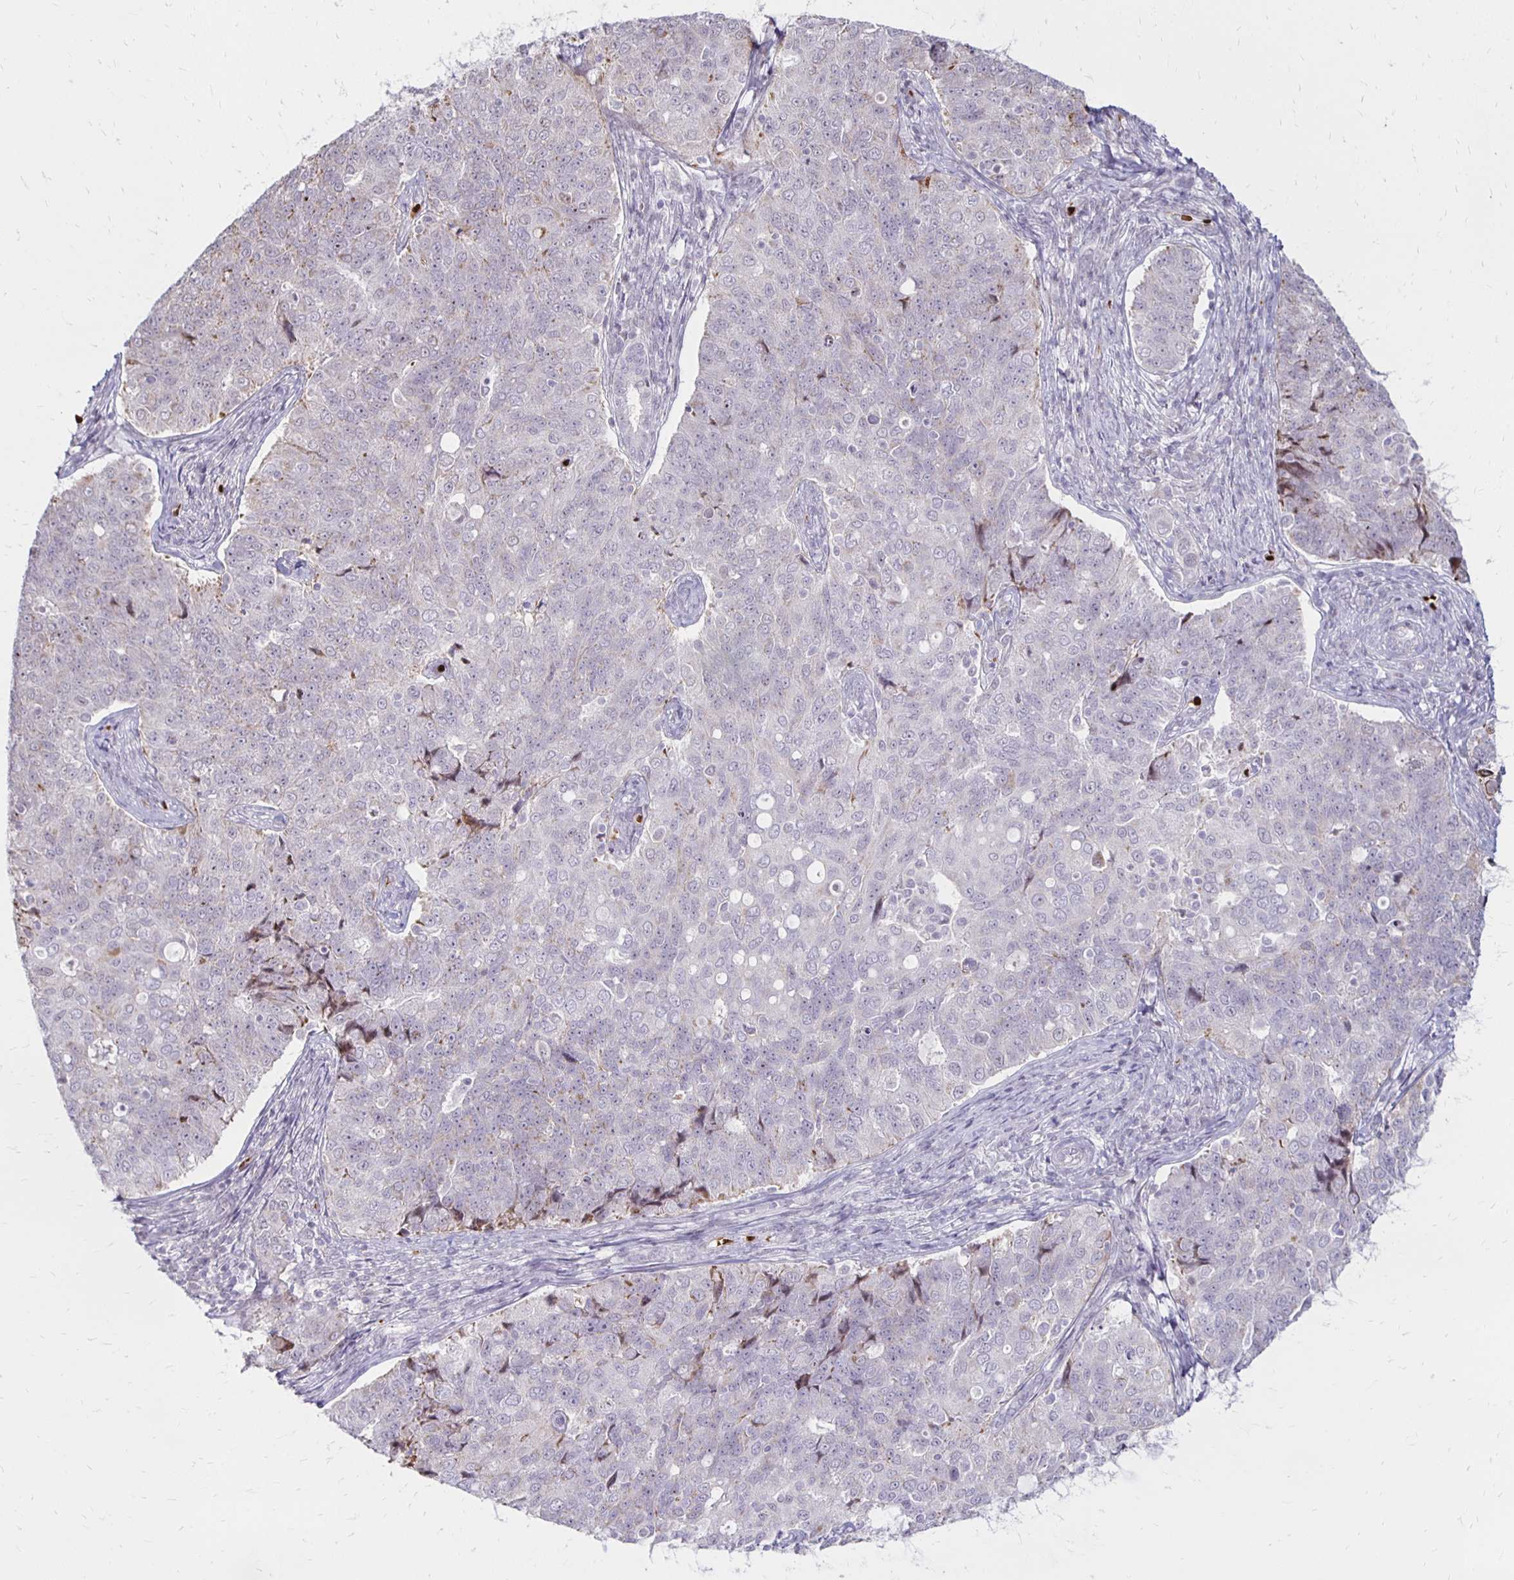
{"staining": {"intensity": "negative", "quantity": "none", "location": "none"}, "tissue": "endometrial cancer", "cell_type": "Tumor cells", "image_type": "cancer", "snomed": [{"axis": "morphology", "description": "Adenocarcinoma, NOS"}, {"axis": "topography", "description": "Endometrium"}], "caption": "An immunohistochemistry photomicrograph of endometrial cancer (adenocarcinoma) is shown. There is no staining in tumor cells of endometrial cancer (adenocarcinoma).", "gene": "DAGLA", "patient": {"sex": "female", "age": 43}}